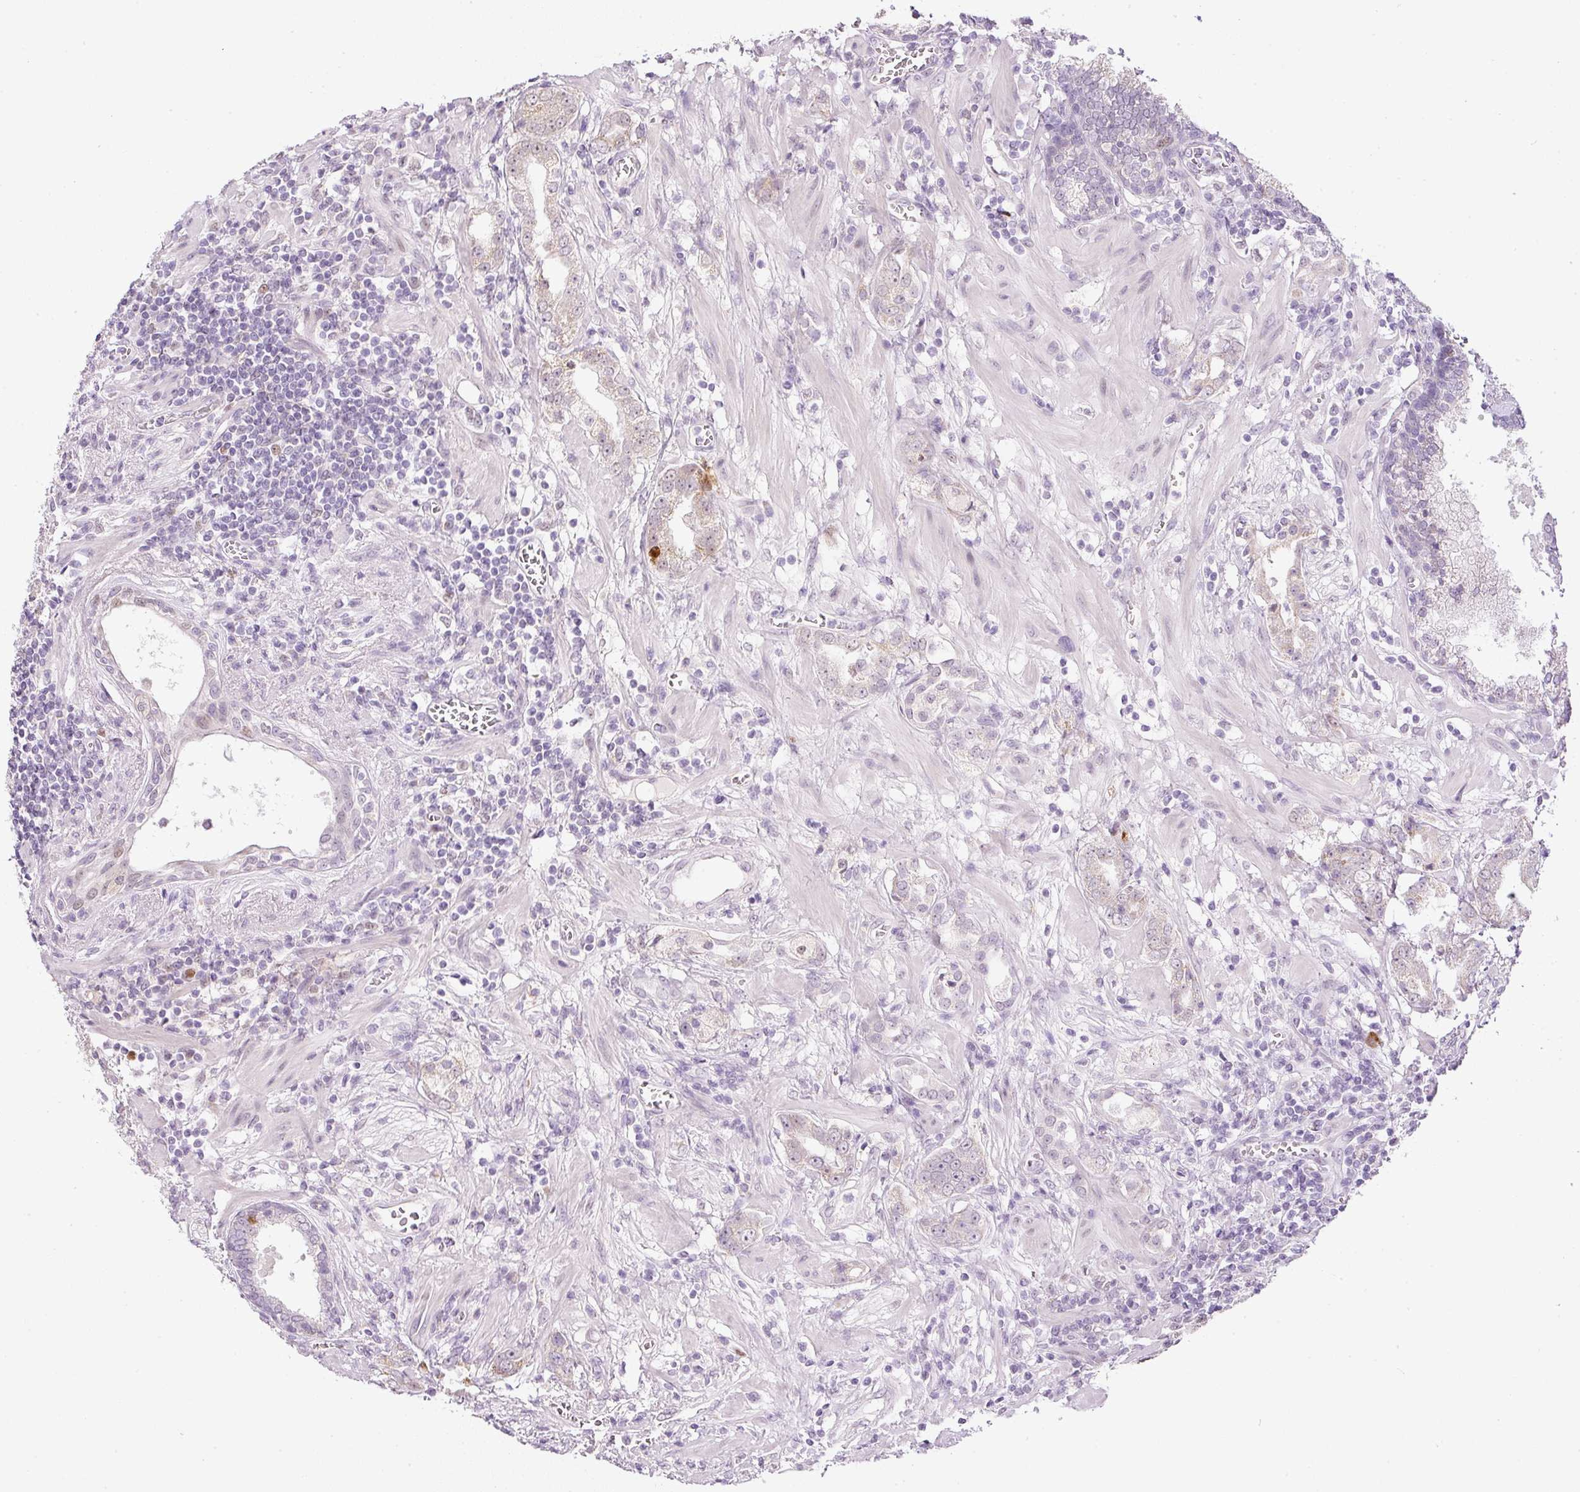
{"staining": {"intensity": "weak", "quantity": "<25%", "location": "cytoplasmic/membranous"}, "tissue": "prostate cancer", "cell_type": "Tumor cells", "image_type": "cancer", "snomed": [{"axis": "morphology", "description": "Adenocarcinoma, High grade"}, {"axis": "topography", "description": "Prostate"}], "caption": "Human adenocarcinoma (high-grade) (prostate) stained for a protein using immunohistochemistry (IHC) demonstrates no staining in tumor cells.", "gene": "KPNA2", "patient": {"sex": "male", "age": 63}}